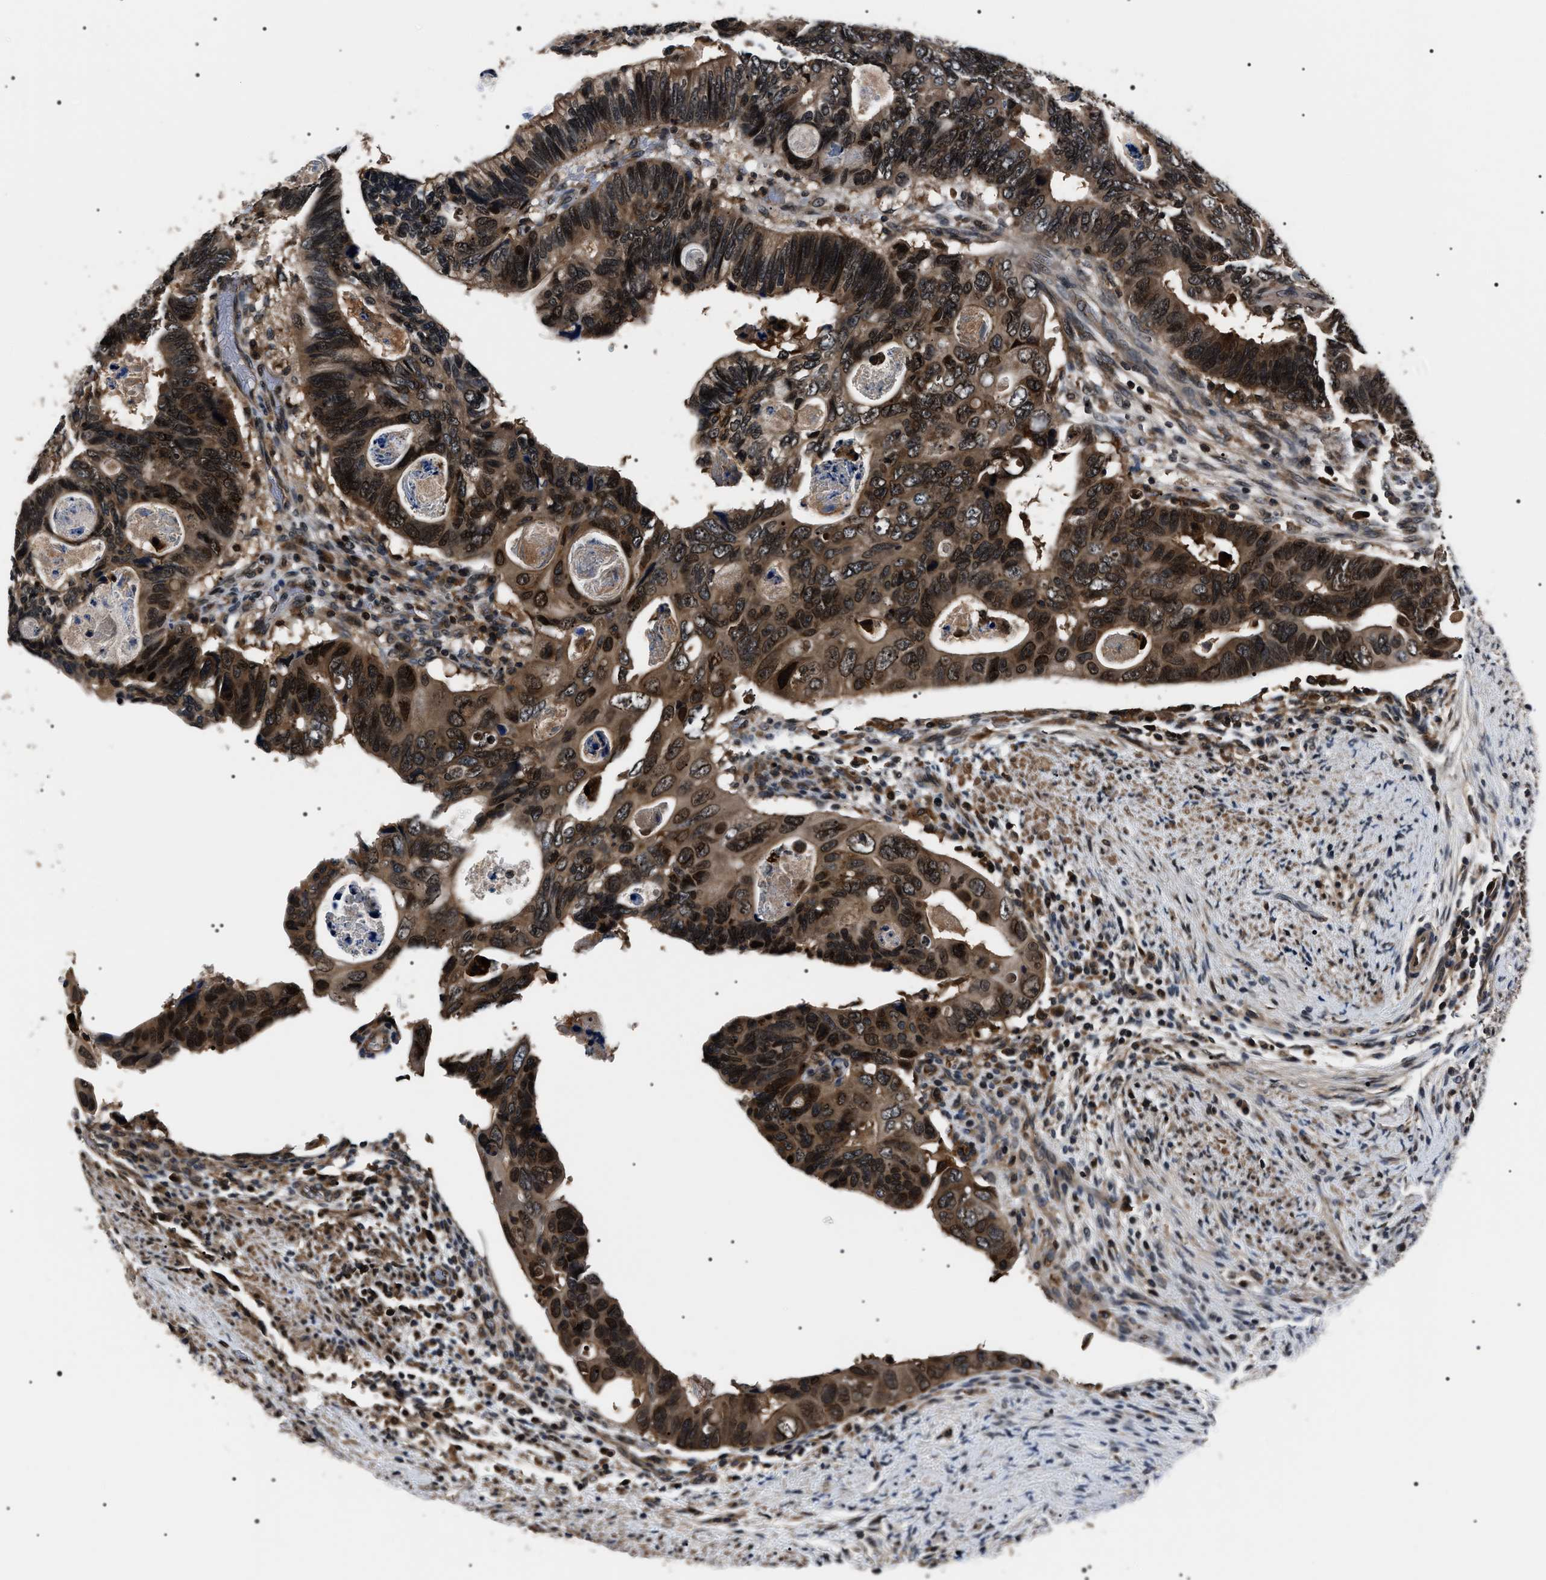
{"staining": {"intensity": "moderate", "quantity": ">75%", "location": "cytoplasmic/membranous,nuclear"}, "tissue": "colorectal cancer", "cell_type": "Tumor cells", "image_type": "cancer", "snomed": [{"axis": "morphology", "description": "Adenocarcinoma, NOS"}, {"axis": "topography", "description": "Rectum"}], "caption": "Immunohistochemistry micrograph of neoplastic tissue: human colorectal adenocarcinoma stained using IHC exhibits medium levels of moderate protein expression localized specifically in the cytoplasmic/membranous and nuclear of tumor cells, appearing as a cytoplasmic/membranous and nuclear brown color.", "gene": "SIPA1", "patient": {"sex": "male", "age": 53}}